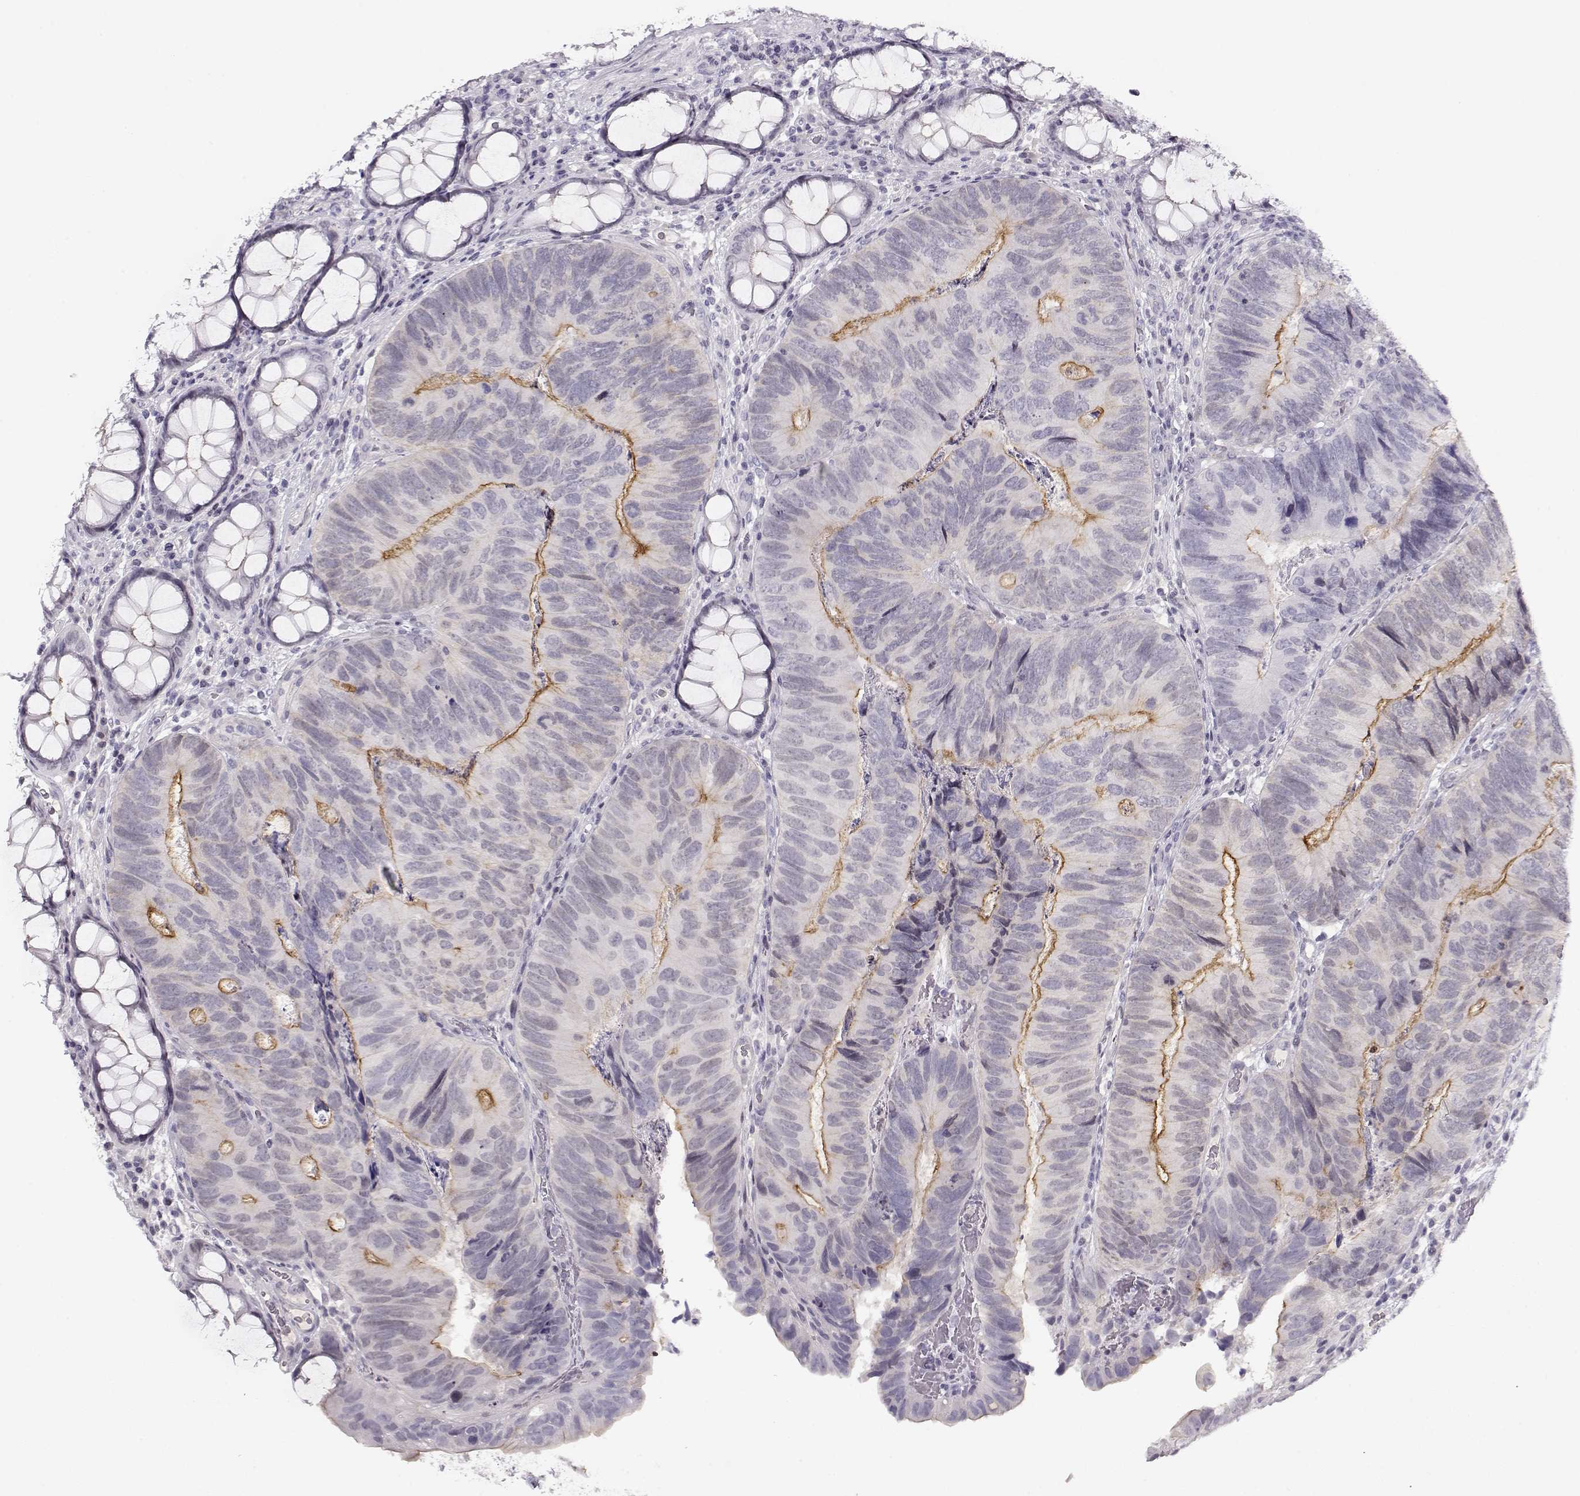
{"staining": {"intensity": "moderate", "quantity": "<25%", "location": "cytoplasmic/membranous"}, "tissue": "colorectal cancer", "cell_type": "Tumor cells", "image_type": "cancer", "snomed": [{"axis": "morphology", "description": "Adenocarcinoma, NOS"}, {"axis": "topography", "description": "Colon"}], "caption": "About <25% of tumor cells in colorectal cancer (adenocarcinoma) show moderate cytoplasmic/membranous protein staining as visualized by brown immunohistochemical staining.", "gene": "CRX", "patient": {"sex": "female", "age": 67}}